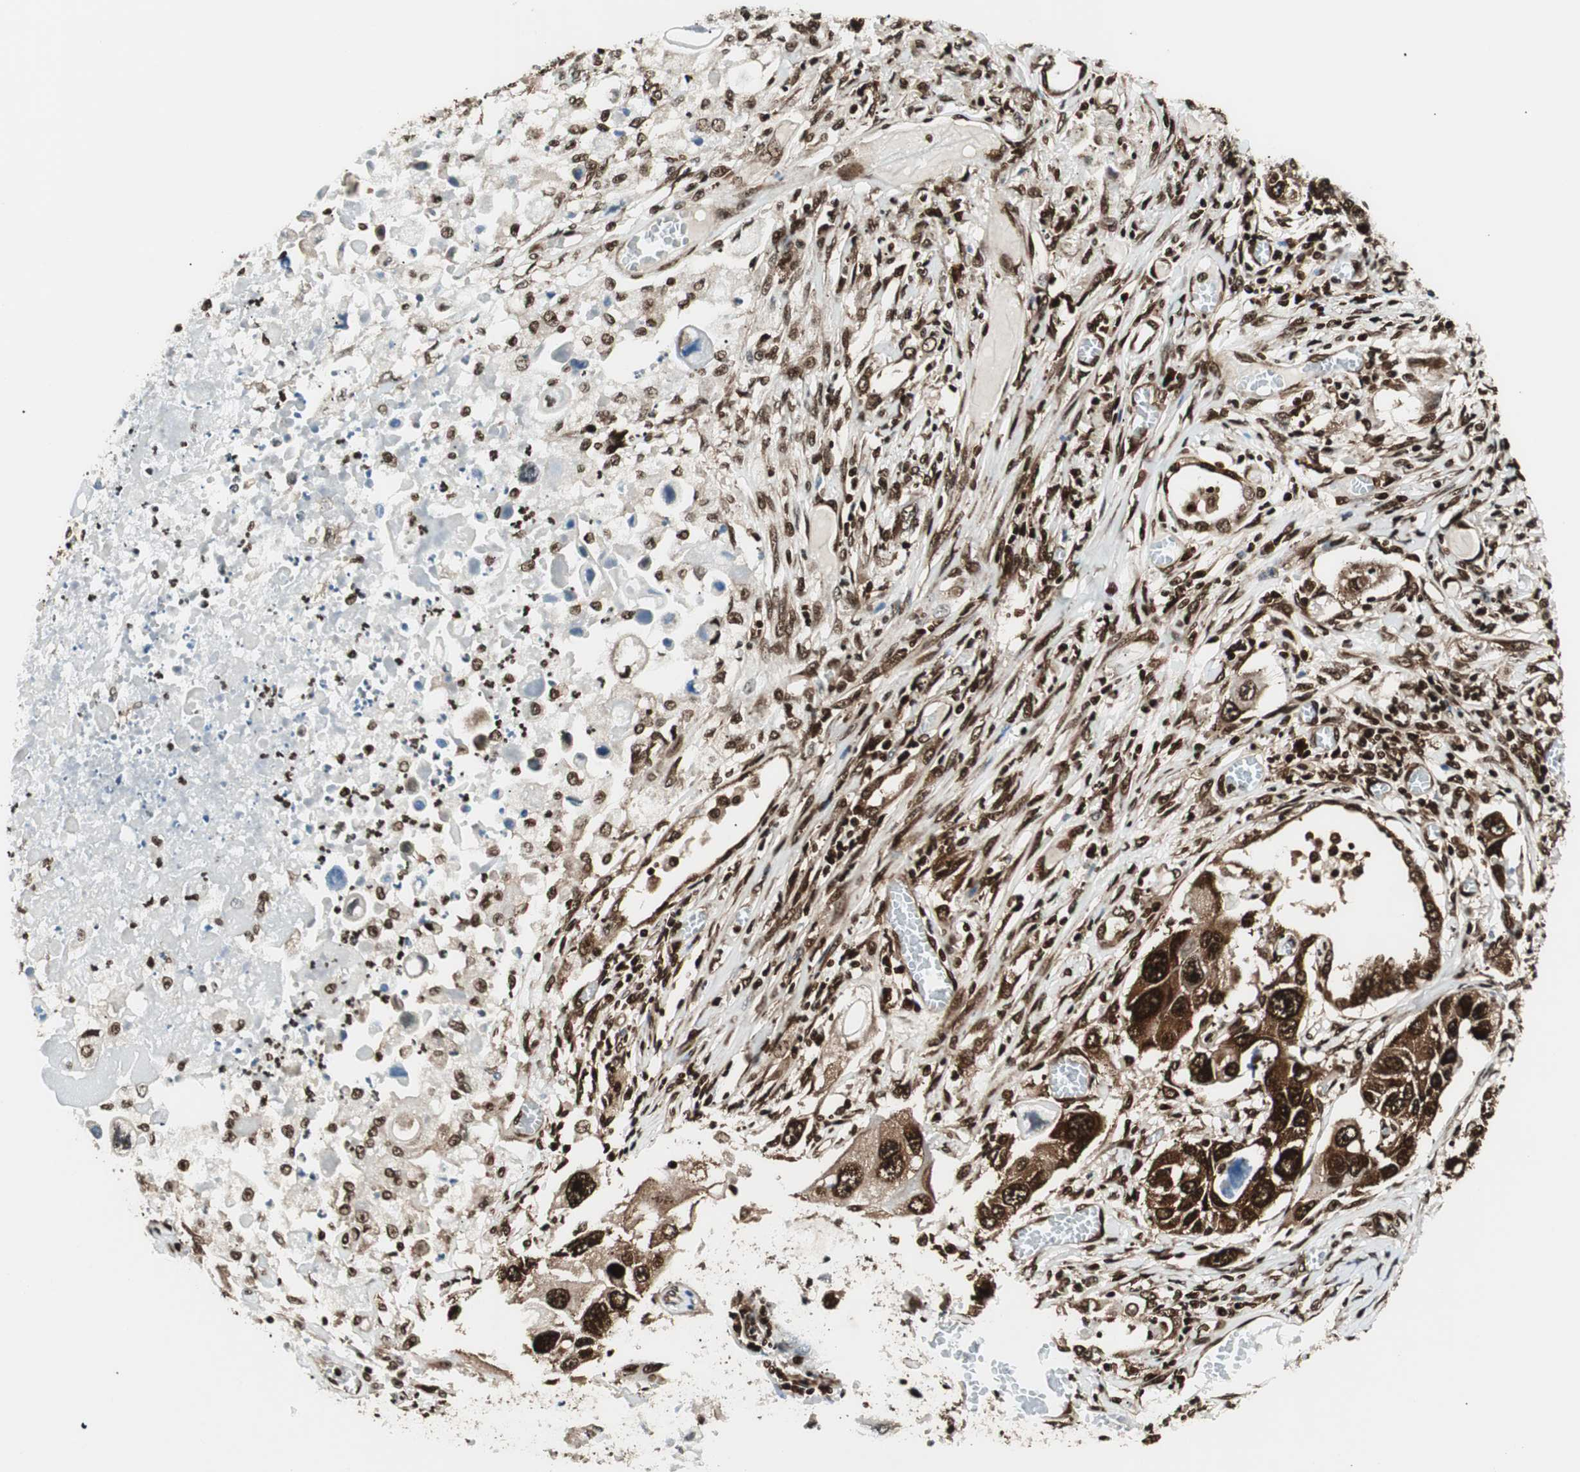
{"staining": {"intensity": "strong", "quantity": ">75%", "location": "cytoplasmic/membranous,nuclear"}, "tissue": "lung cancer", "cell_type": "Tumor cells", "image_type": "cancer", "snomed": [{"axis": "morphology", "description": "Squamous cell carcinoma, NOS"}, {"axis": "topography", "description": "Lung"}], "caption": "IHC image of lung cancer stained for a protein (brown), which reveals high levels of strong cytoplasmic/membranous and nuclear staining in approximately >75% of tumor cells.", "gene": "EWSR1", "patient": {"sex": "male", "age": 71}}